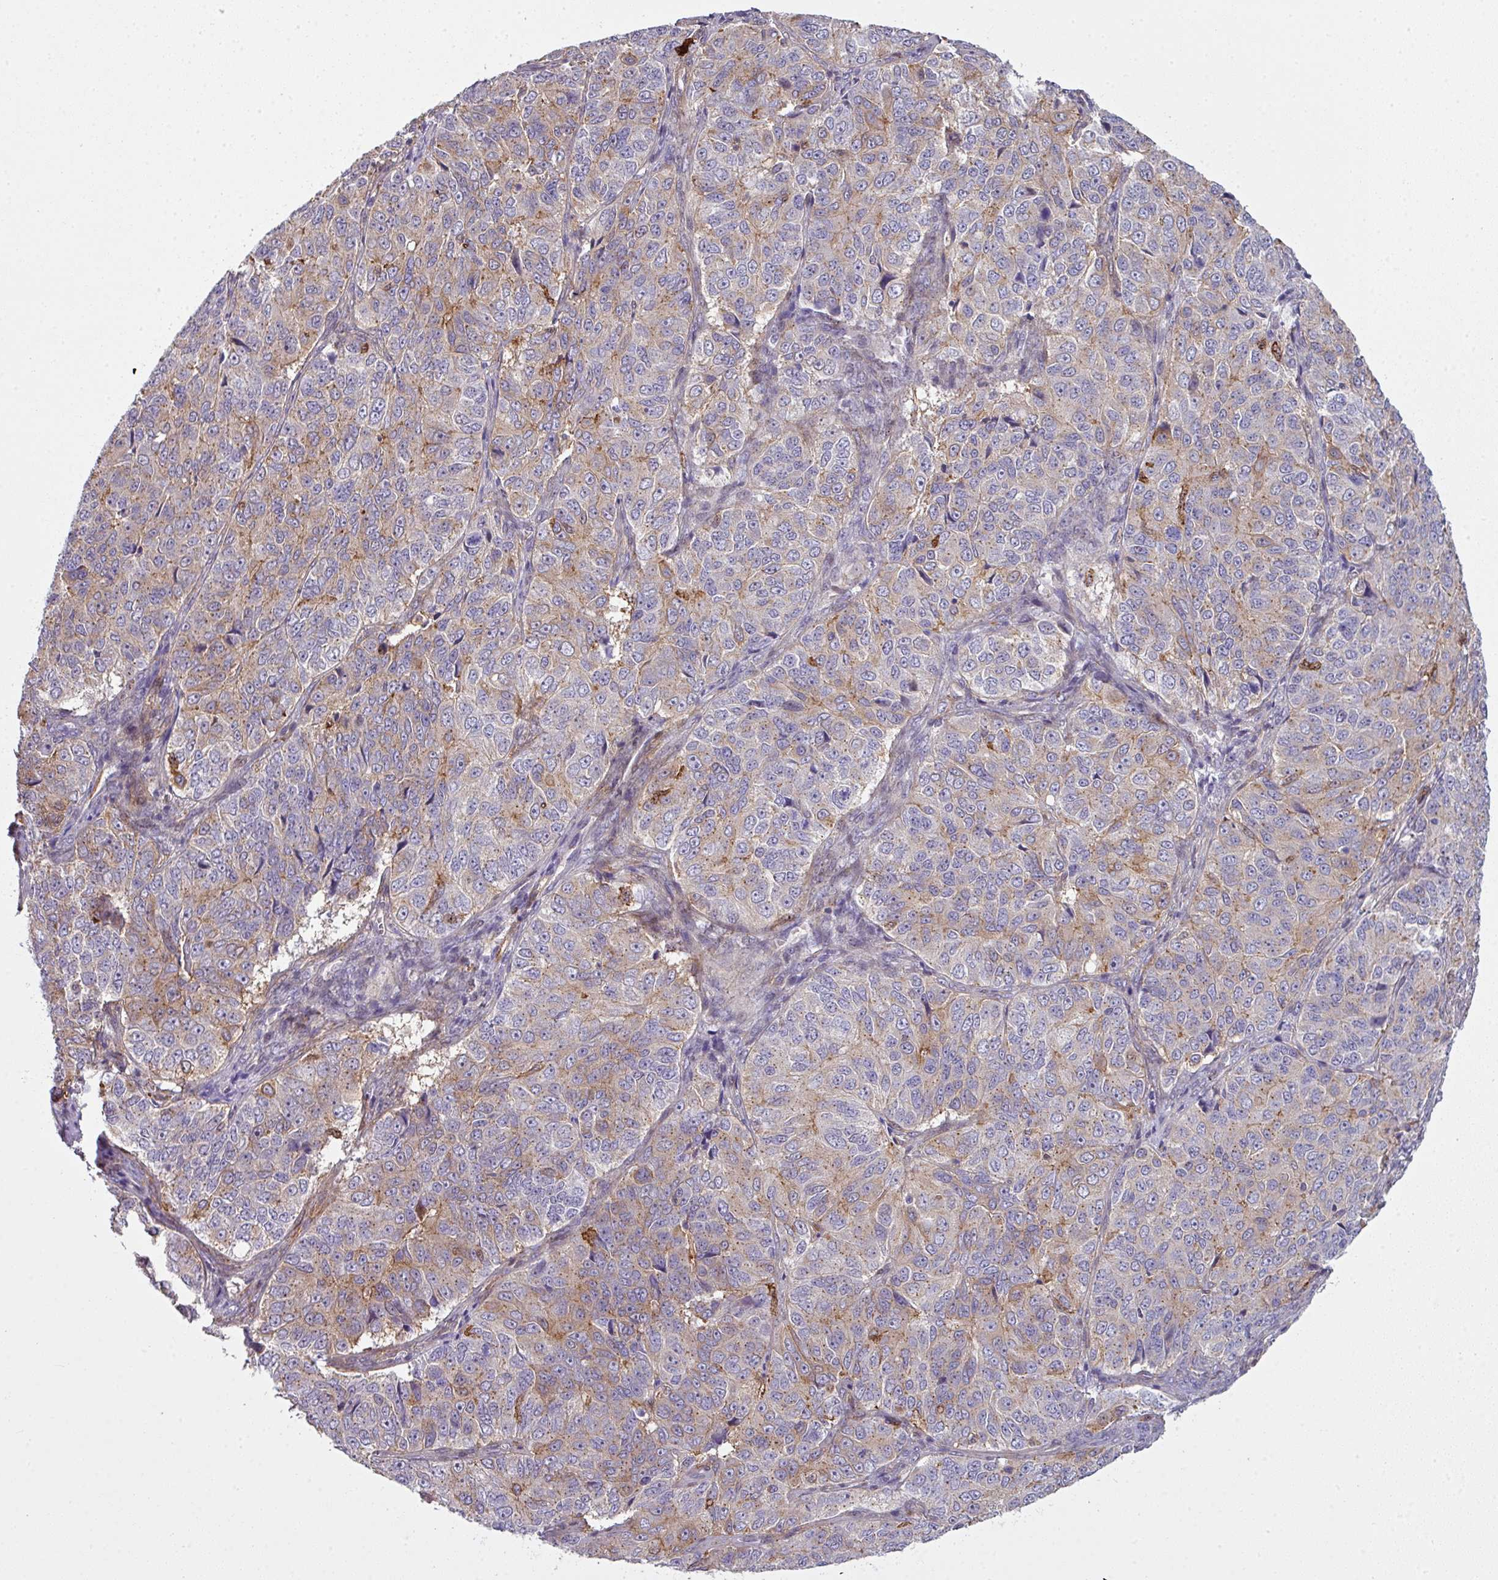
{"staining": {"intensity": "moderate", "quantity": "<25%", "location": "cytoplasmic/membranous"}, "tissue": "ovarian cancer", "cell_type": "Tumor cells", "image_type": "cancer", "snomed": [{"axis": "morphology", "description": "Carcinoma, endometroid"}, {"axis": "topography", "description": "Ovary"}], "caption": "This histopathology image demonstrates immunohistochemistry (IHC) staining of human endometroid carcinoma (ovarian), with low moderate cytoplasmic/membranous staining in approximately <25% of tumor cells.", "gene": "COL8A1", "patient": {"sex": "female", "age": 51}}